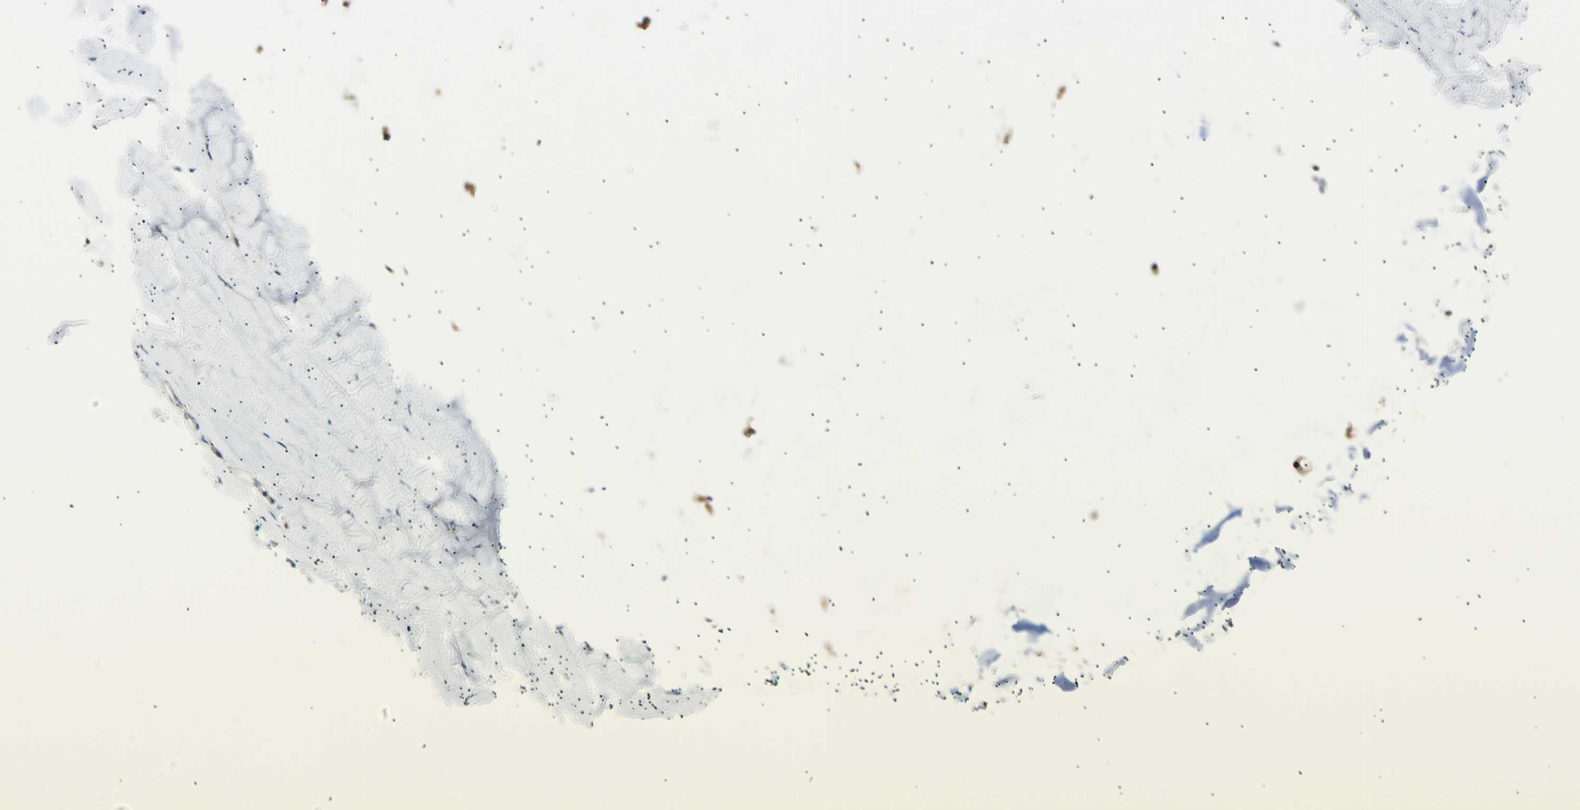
{"staining": {"intensity": "negative", "quantity": "none", "location": "none"}, "tissue": "adipose tissue", "cell_type": "Adipocytes", "image_type": "normal", "snomed": [{"axis": "morphology", "description": "Normal tissue, NOS"}, {"axis": "topography", "description": "Bronchus"}], "caption": "IHC of benign human adipose tissue exhibits no expression in adipocytes.", "gene": "LHPP", "patient": {"sex": "female", "age": 73}}